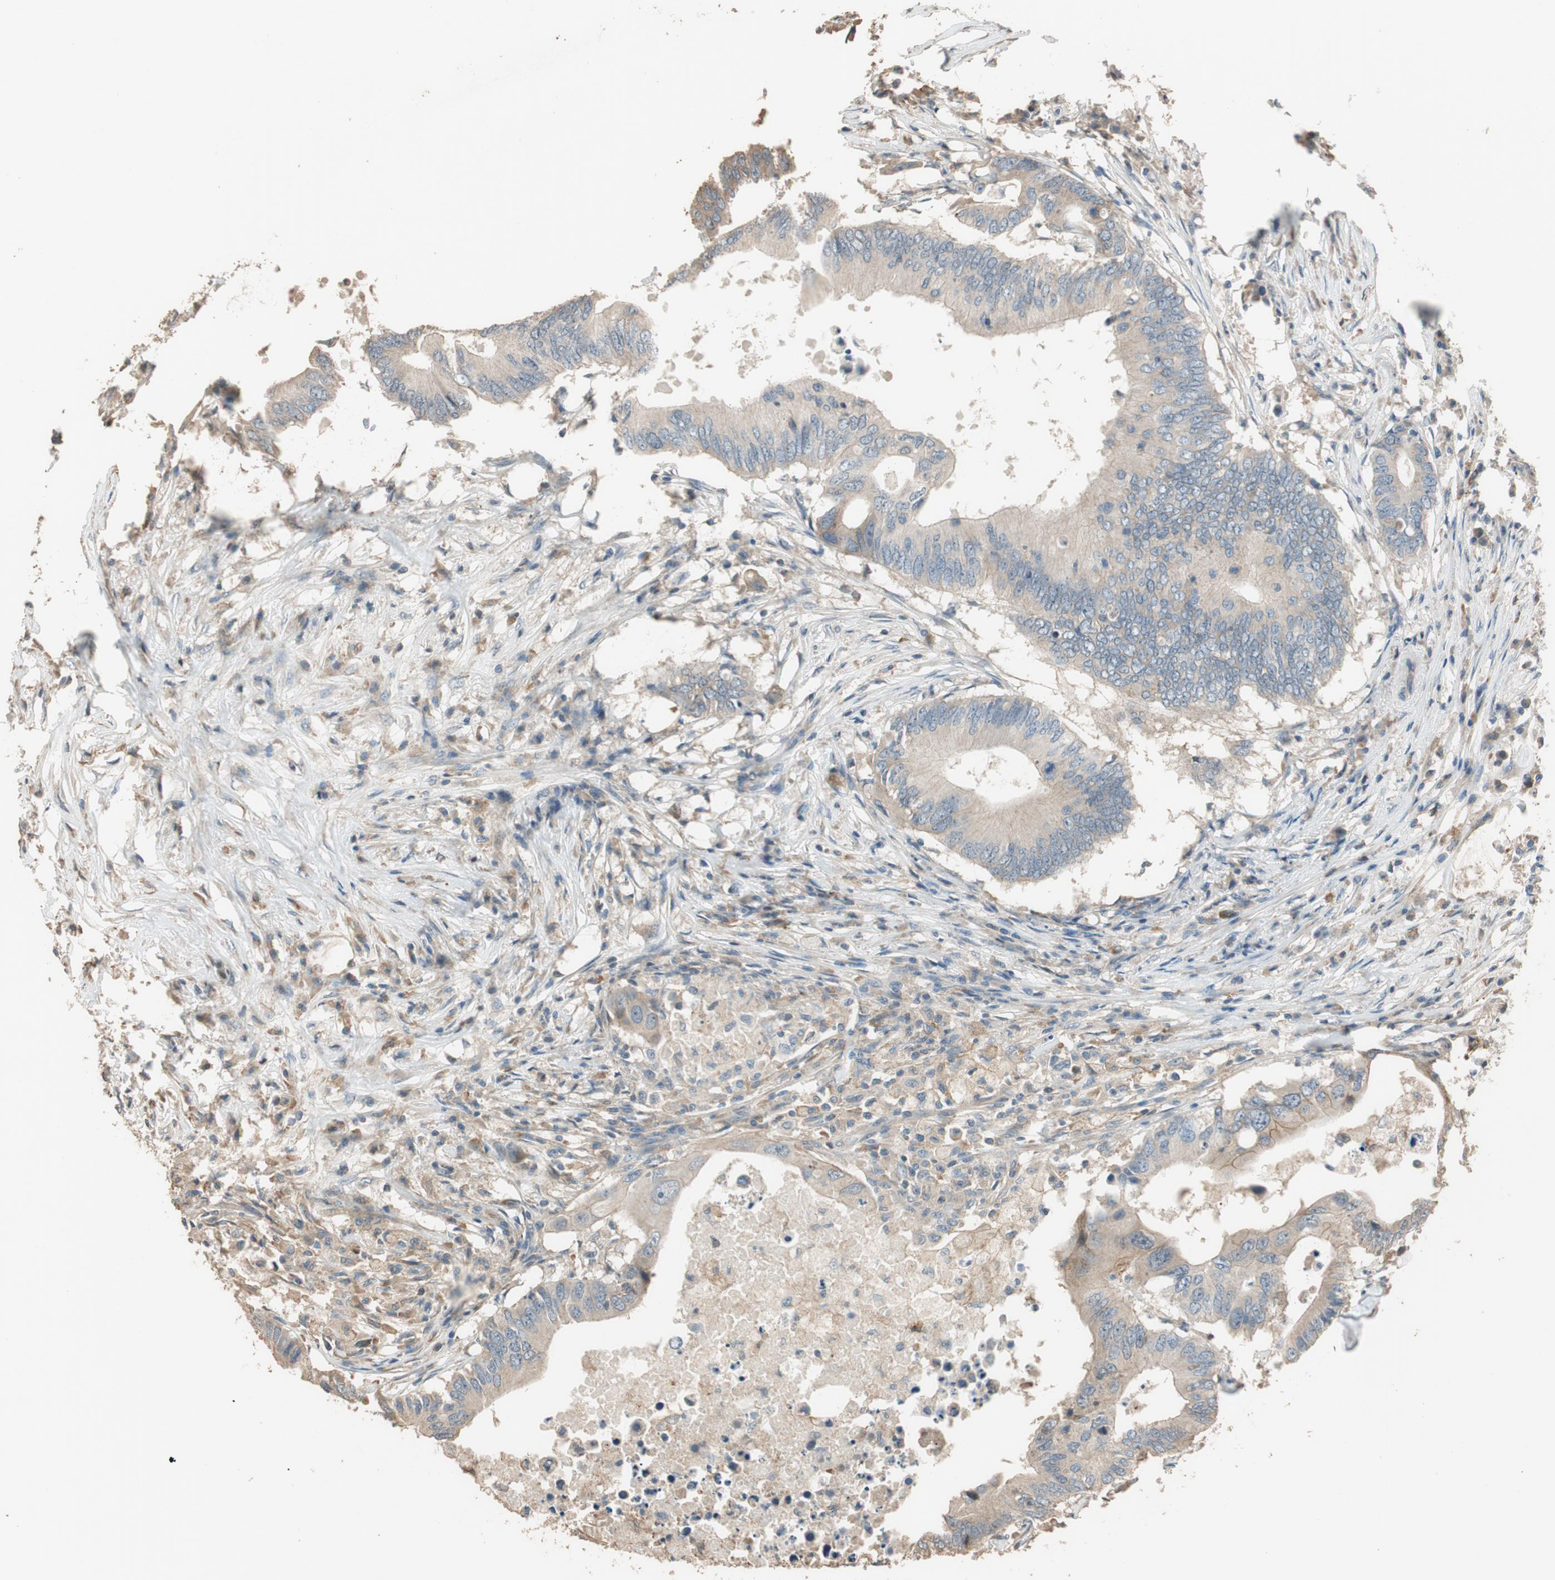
{"staining": {"intensity": "weak", "quantity": "<25%", "location": "cytoplasmic/membranous"}, "tissue": "colorectal cancer", "cell_type": "Tumor cells", "image_type": "cancer", "snomed": [{"axis": "morphology", "description": "Adenocarcinoma, NOS"}, {"axis": "topography", "description": "Colon"}], "caption": "The histopathology image shows no significant staining in tumor cells of adenocarcinoma (colorectal).", "gene": "MST1R", "patient": {"sex": "male", "age": 71}}